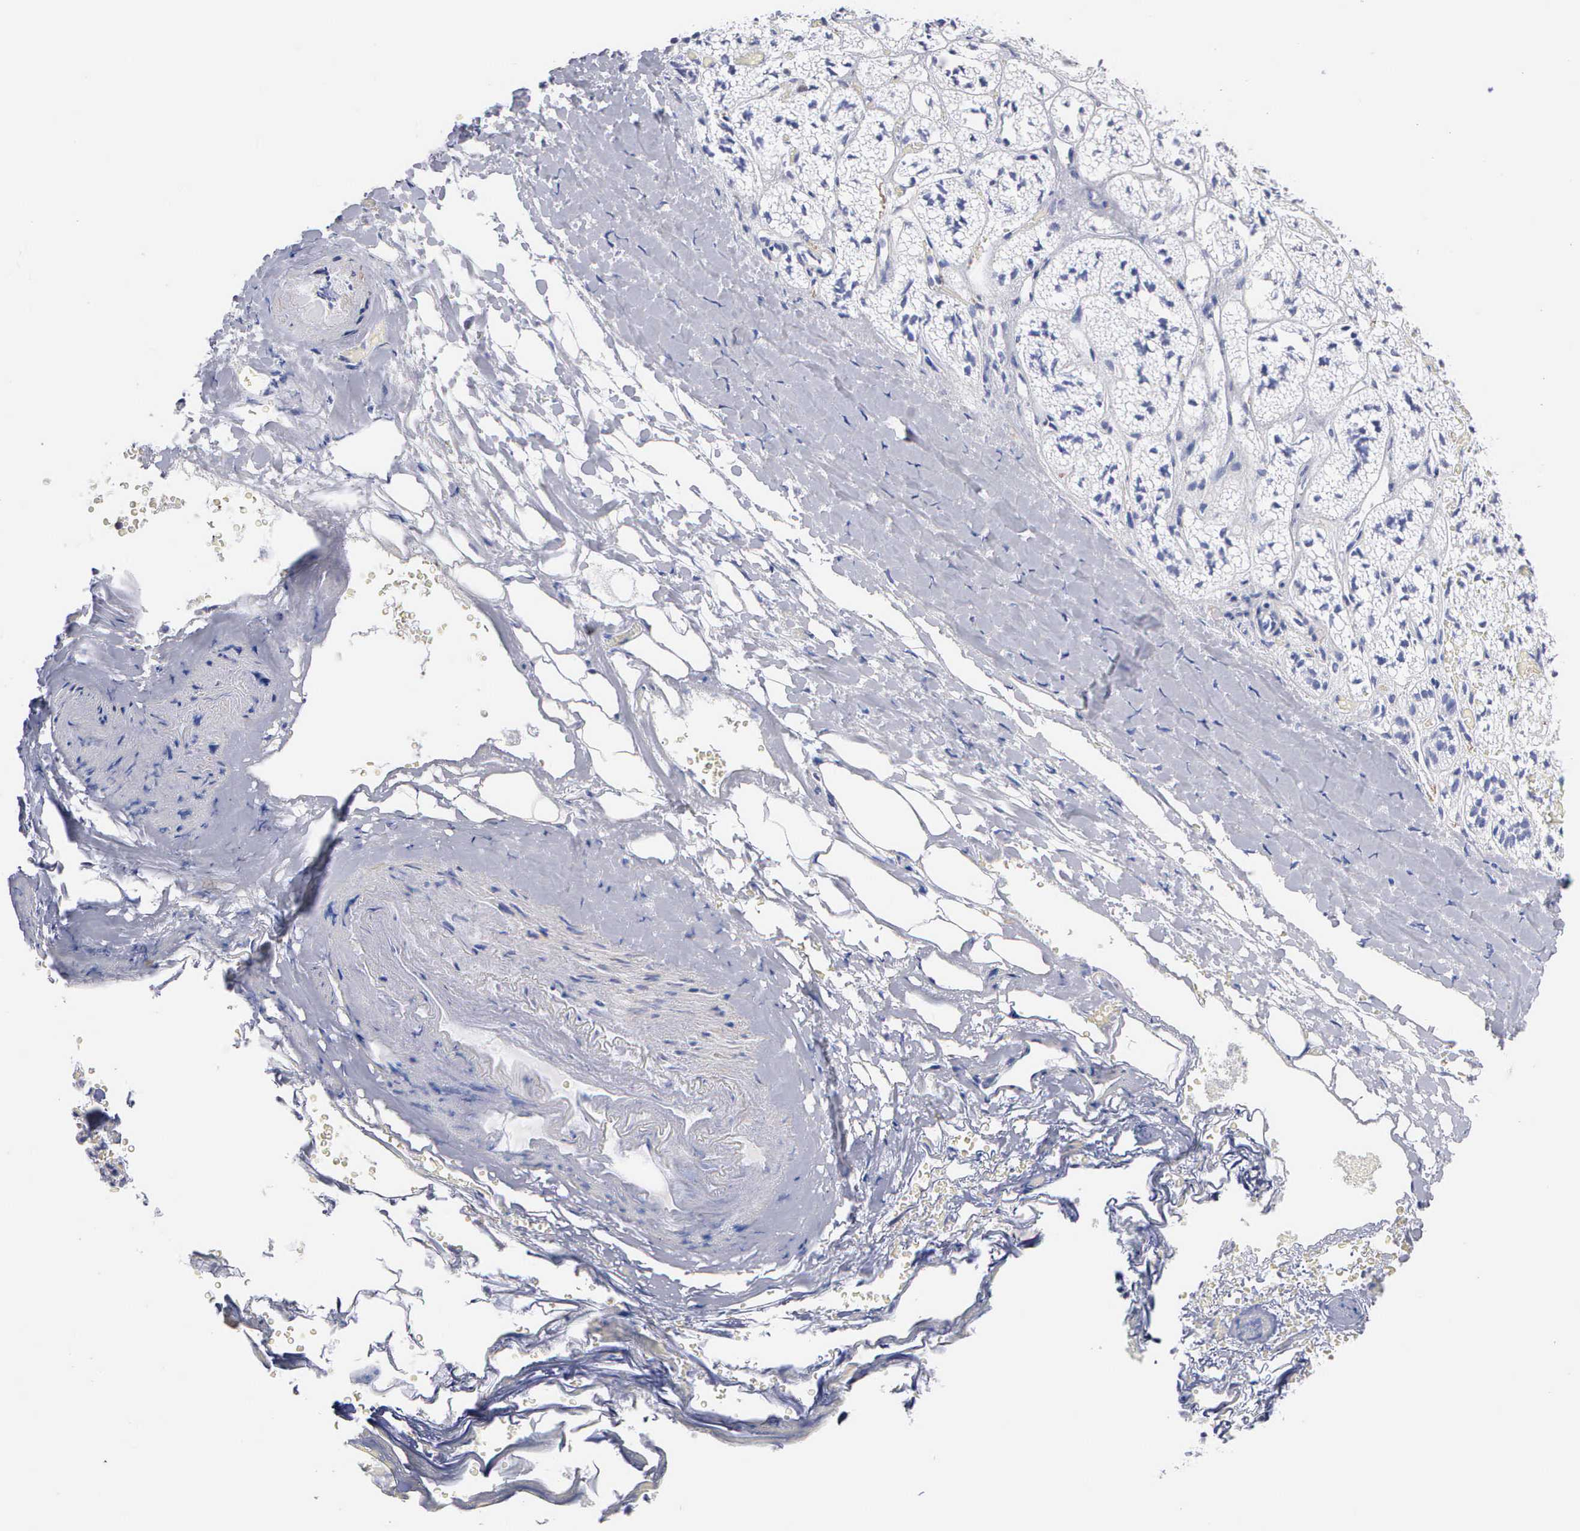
{"staining": {"intensity": "negative", "quantity": "none", "location": "none"}, "tissue": "adrenal gland", "cell_type": "Glandular cells", "image_type": "normal", "snomed": [{"axis": "morphology", "description": "Normal tissue, NOS"}, {"axis": "topography", "description": "Adrenal gland"}], "caption": "The micrograph shows no significant expression in glandular cells of adrenal gland.", "gene": "ELFN2", "patient": {"sex": "male", "age": 53}}